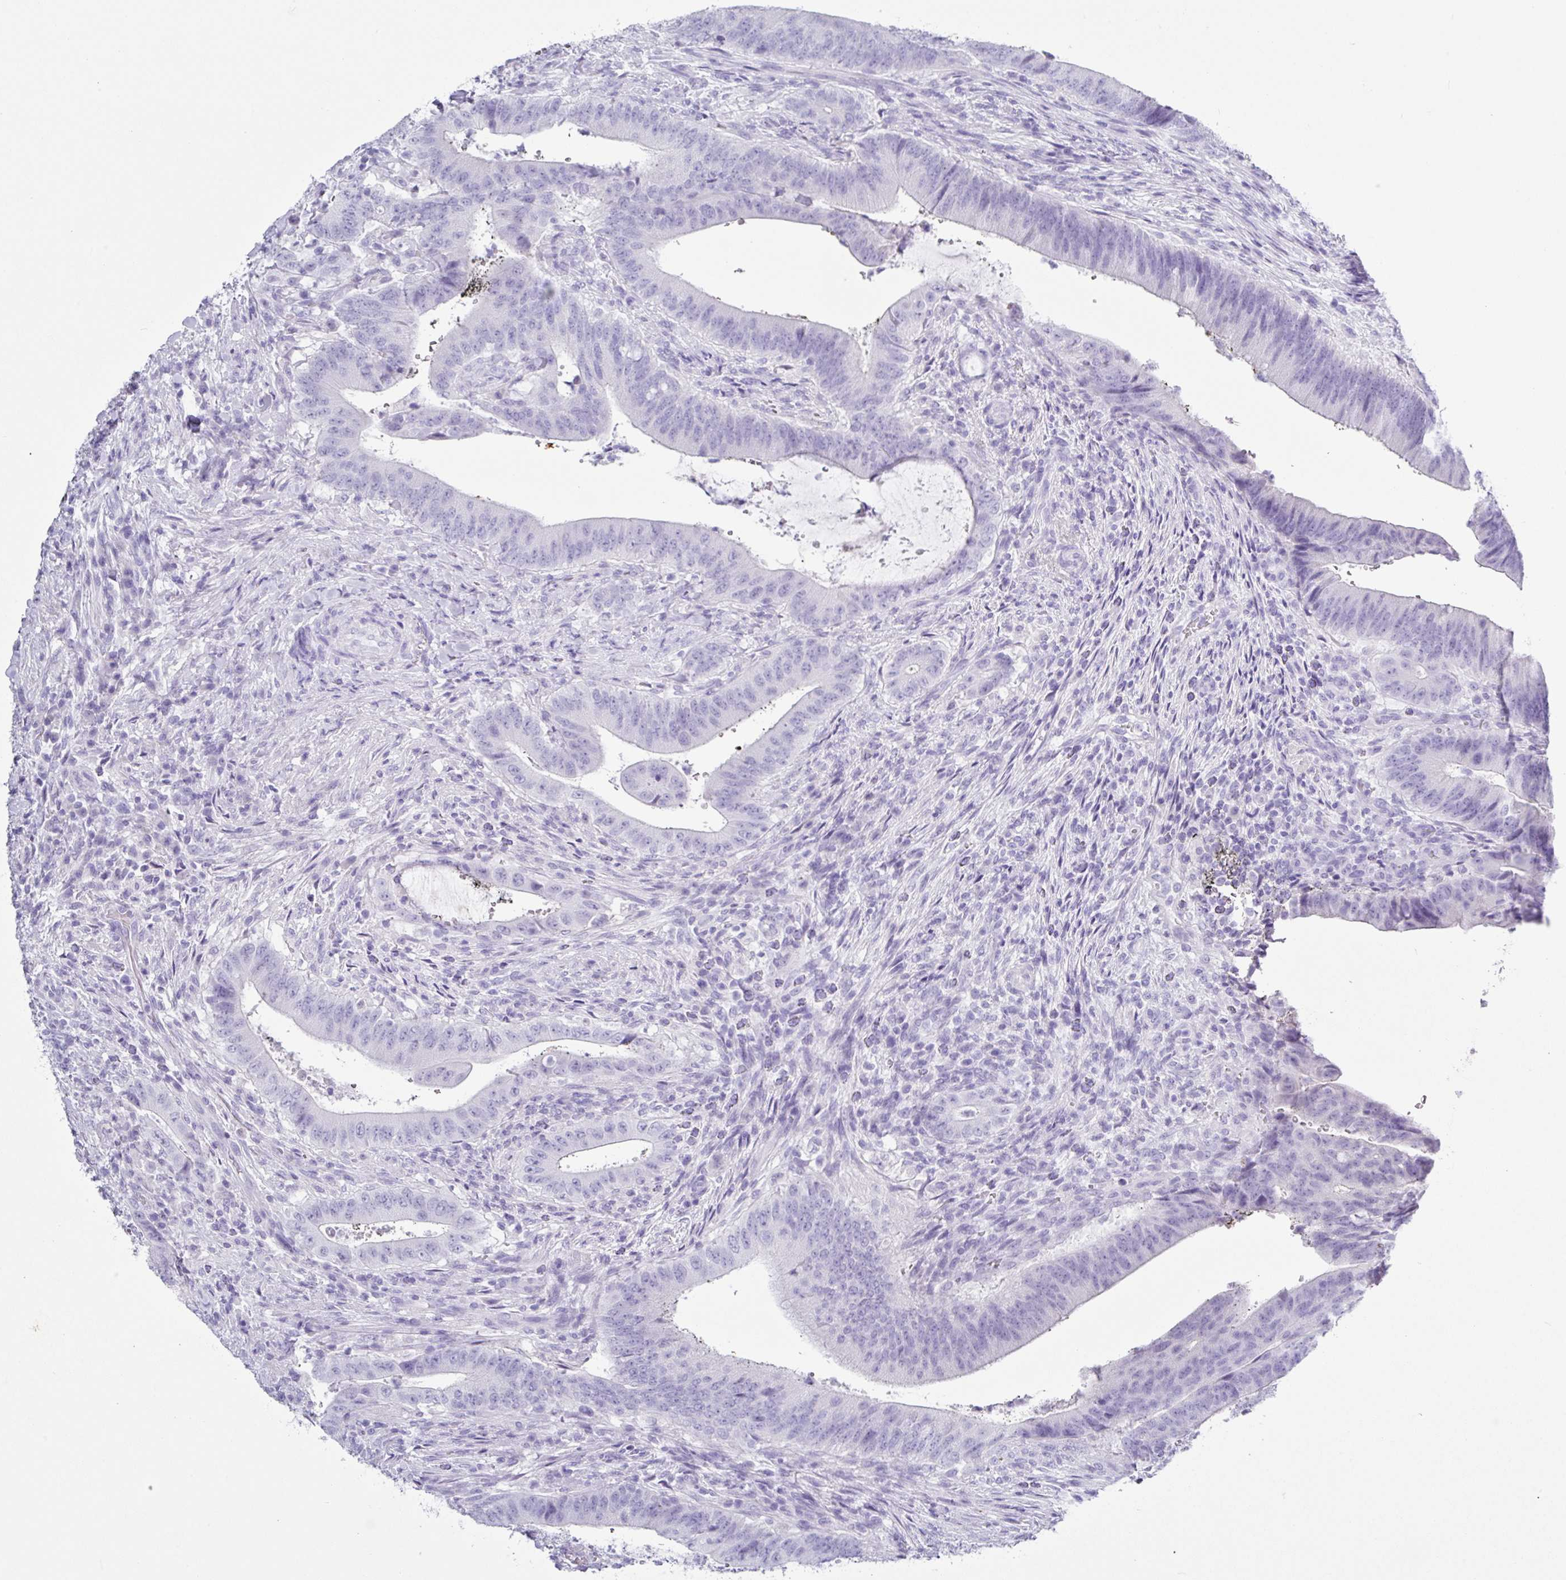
{"staining": {"intensity": "negative", "quantity": "none", "location": "none"}, "tissue": "colorectal cancer", "cell_type": "Tumor cells", "image_type": "cancer", "snomed": [{"axis": "morphology", "description": "Adenocarcinoma, NOS"}, {"axis": "topography", "description": "Colon"}], "caption": "The histopathology image shows no significant staining in tumor cells of adenocarcinoma (colorectal).", "gene": "ZG16", "patient": {"sex": "female", "age": 43}}